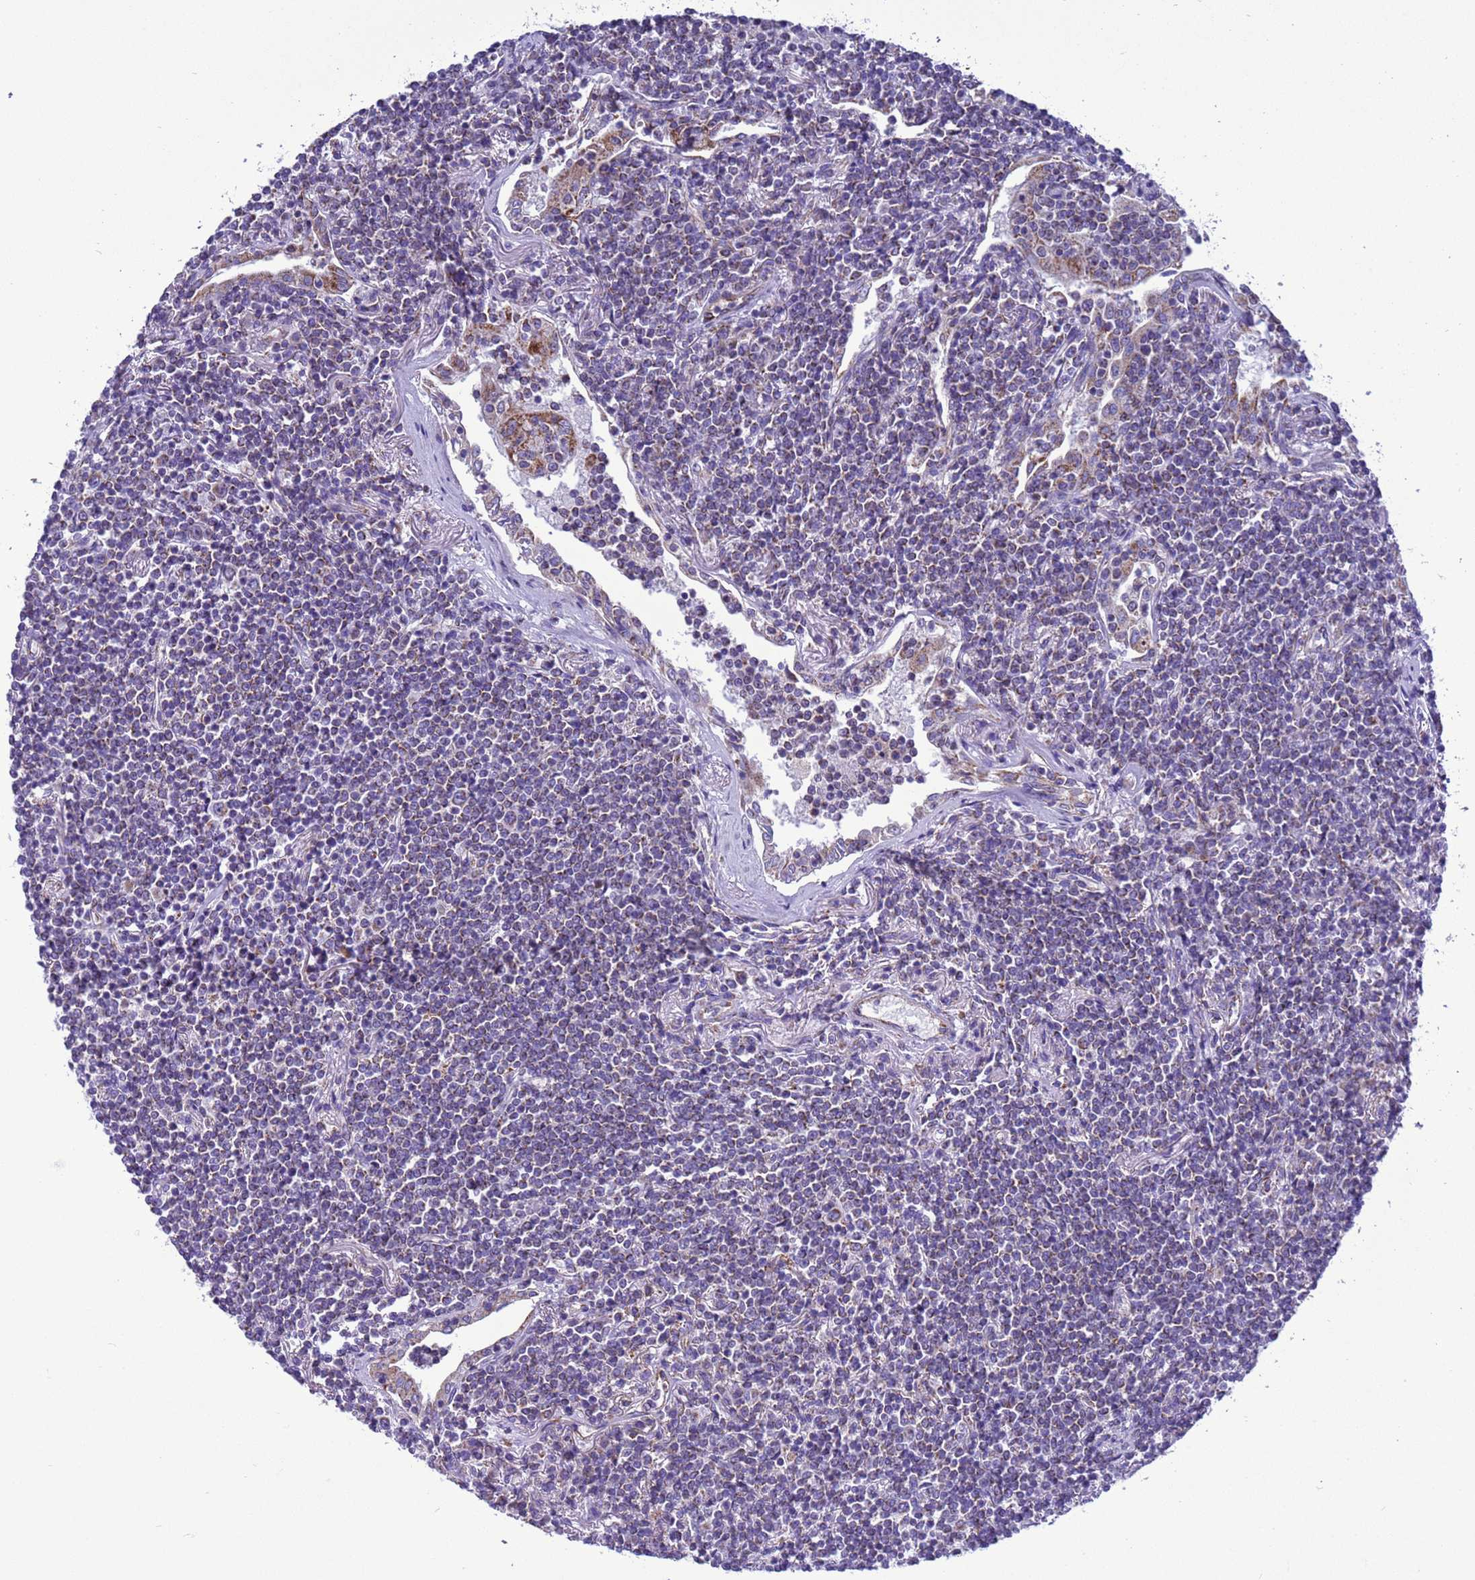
{"staining": {"intensity": "weak", "quantity": "<25%", "location": "cytoplasmic/membranous"}, "tissue": "lymphoma", "cell_type": "Tumor cells", "image_type": "cancer", "snomed": [{"axis": "morphology", "description": "Malignant lymphoma, non-Hodgkin's type, Low grade"}, {"axis": "topography", "description": "Lung"}], "caption": "DAB (3,3'-diaminobenzidine) immunohistochemical staining of human low-grade malignant lymphoma, non-Hodgkin's type exhibits no significant positivity in tumor cells.", "gene": "CCDC191", "patient": {"sex": "female", "age": 71}}